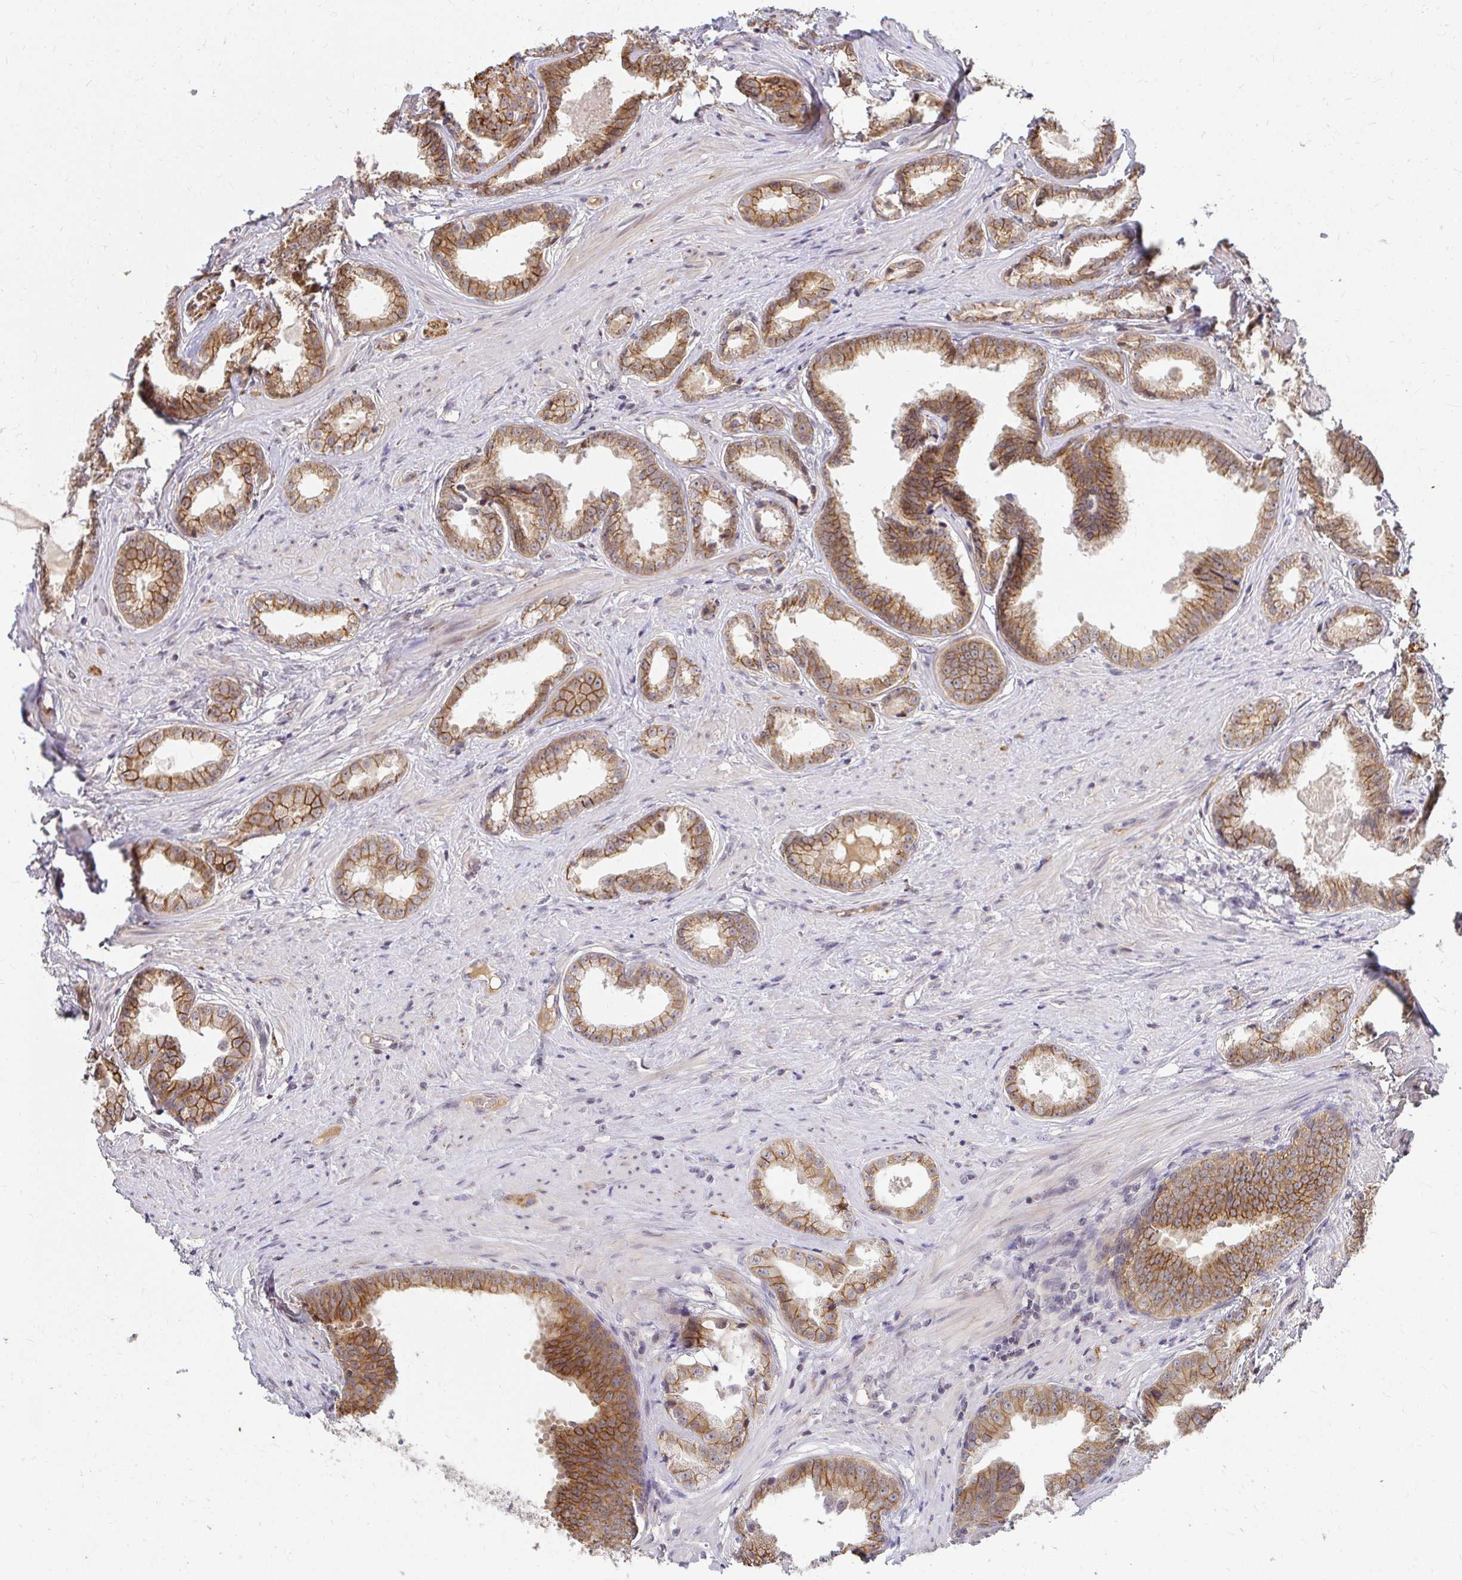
{"staining": {"intensity": "moderate", "quantity": ">75%", "location": "cytoplasmic/membranous"}, "tissue": "prostate cancer", "cell_type": "Tumor cells", "image_type": "cancer", "snomed": [{"axis": "morphology", "description": "Adenocarcinoma, Low grade"}, {"axis": "topography", "description": "Prostate"}], "caption": "There is medium levels of moderate cytoplasmic/membranous positivity in tumor cells of prostate cancer (adenocarcinoma (low-grade)), as demonstrated by immunohistochemical staining (brown color).", "gene": "ANK3", "patient": {"sex": "male", "age": 65}}